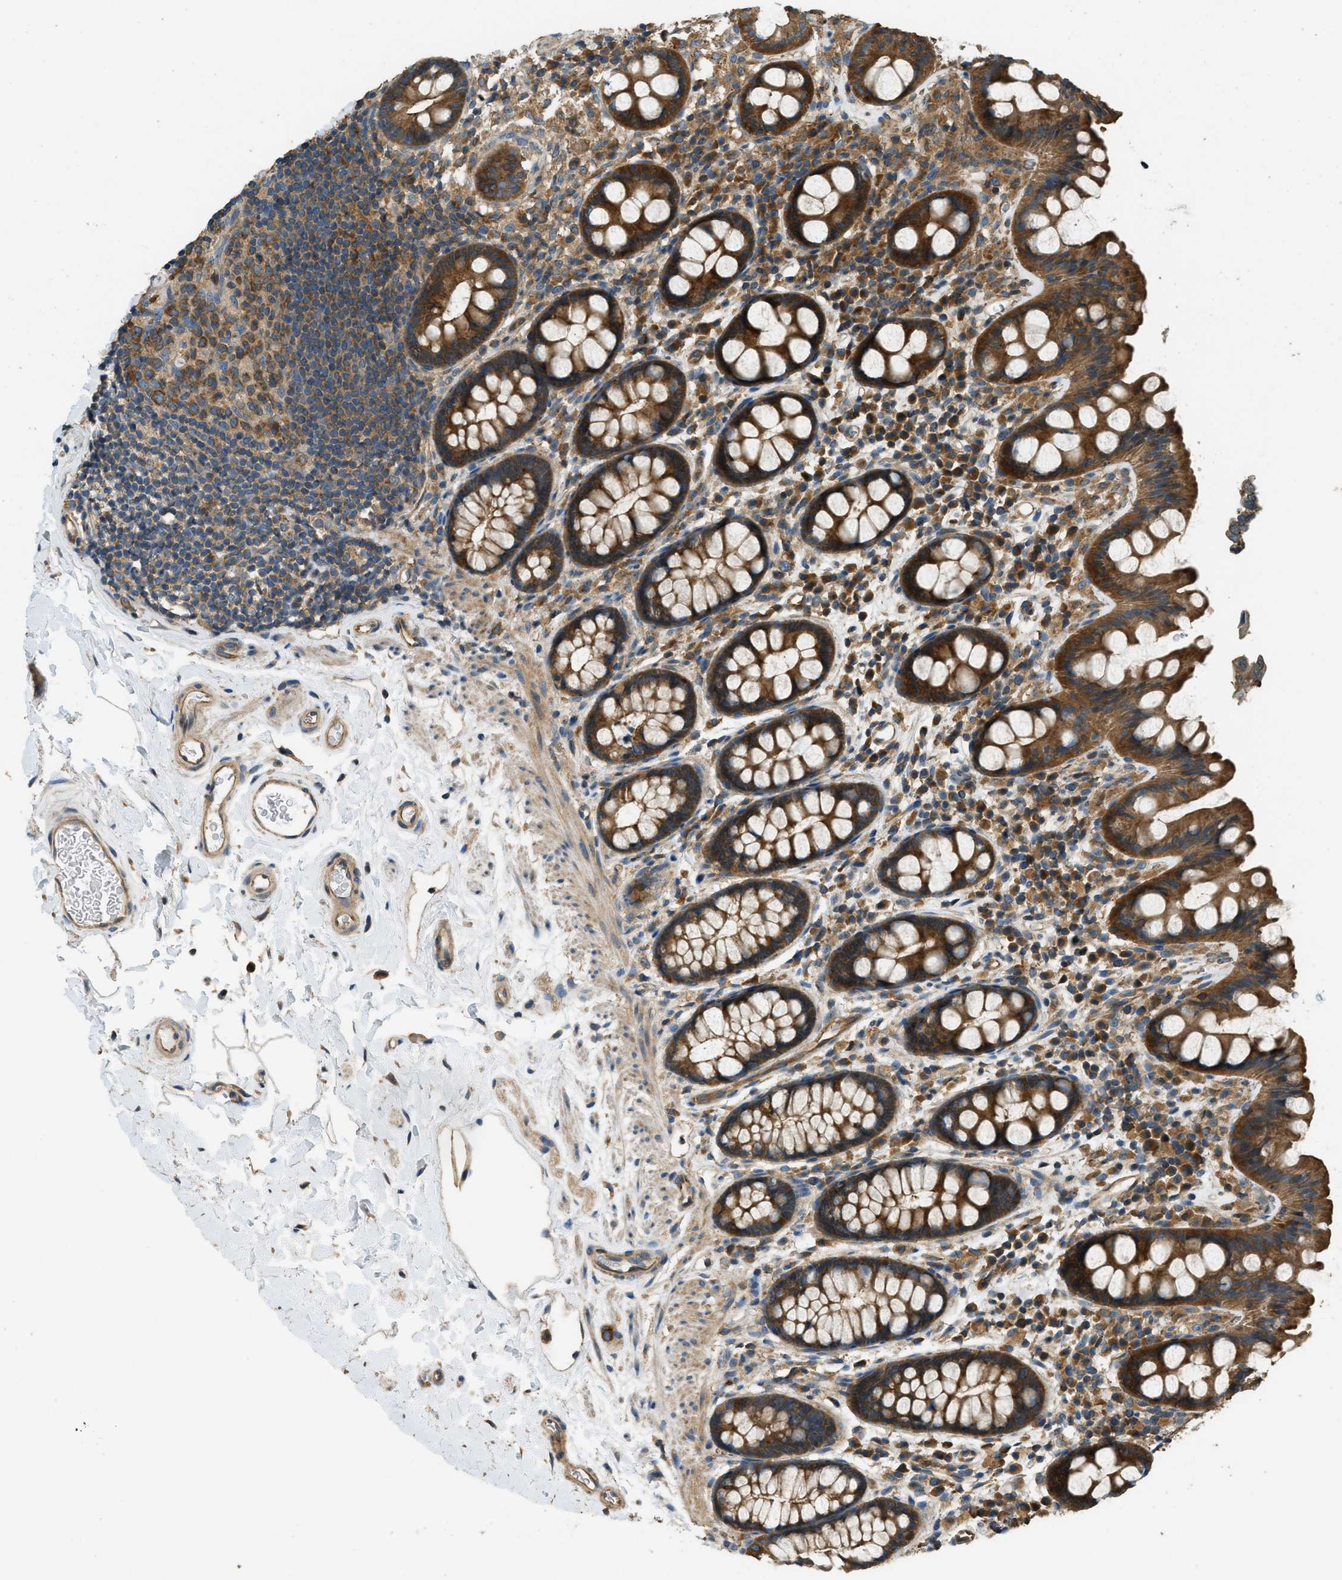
{"staining": {"intensity": "moderate", "quantity": ">75%", "location": "cytoplasmic/membranous"}, "tissue": "colon", "cell_type": "Endothelial cells", "image_type": "normal", "snomed": [{"axis": "morphology", "description": "Normal tissue, NOS"}, {"axis": "topography", "description": "Colon"}], "caption": "Approximately >75% of endothelial cells in unremarkable colon show moderate cytoplasmic/membranous protein positivity as visualized by brown immunohistochemical staining.", "gene": "MARS1", "patient": {"sex": "female", "age": 80}}